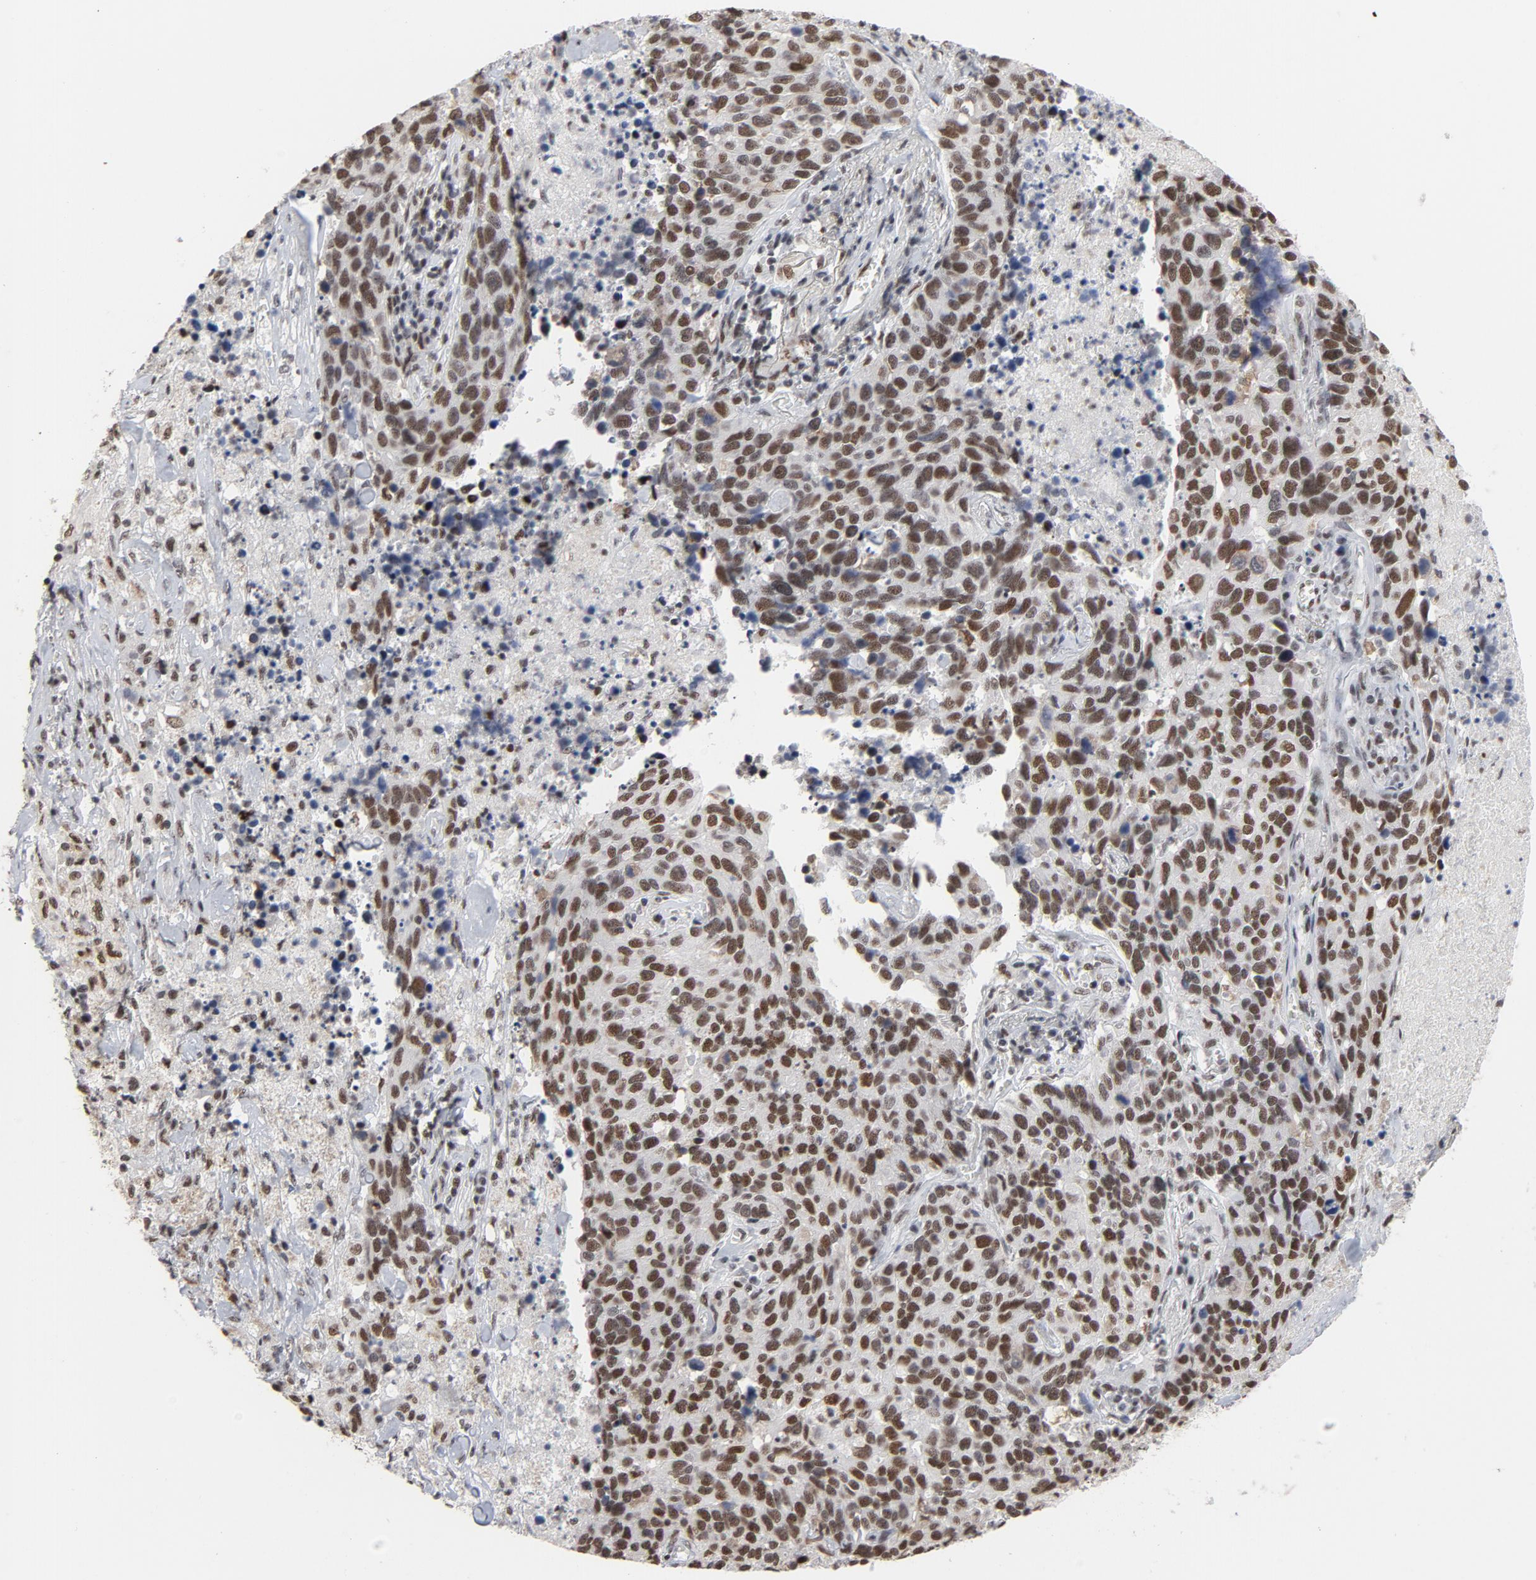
{"staining": {"intensity": "moderate", "quantity": ">75%", "location": "nuclear"}, "tissue": "lung cancer", "cell_type": "Tumor cells", "image_type": "cancer", "snomed": [{"axis": "morphology", "description": "Neoplasm, malignant, NOS"}, {"axis": "topography", "description": "Lung"}], "caption": "Human lung neoplasm (malignant) stained for a protein (brown) shows moderate nuclear positive expression in approximately >75% of tumor cells.", "gene": "MRE11", "patient": {"sex": "female", "age": 76}}